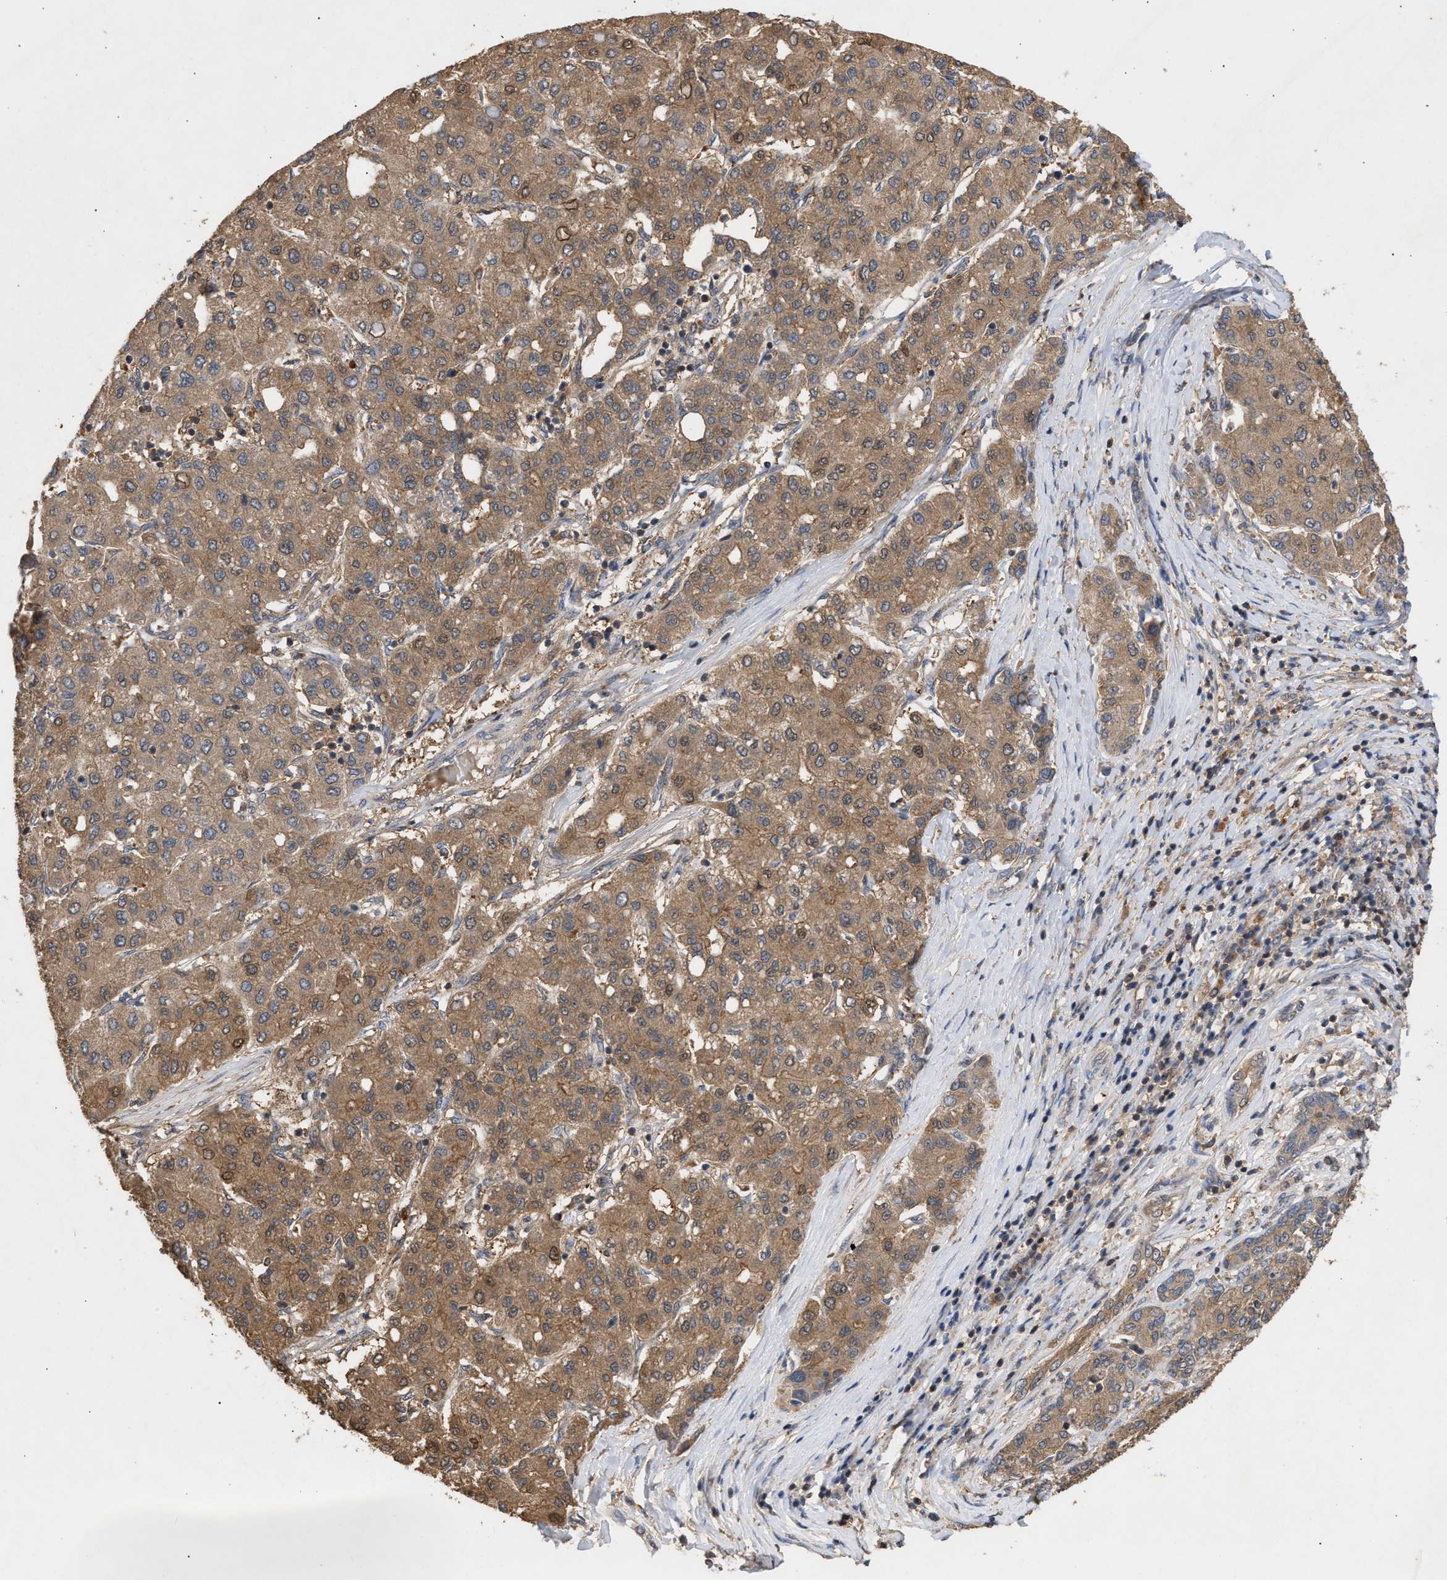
{"staining": {"intensity": "moderate", "quantity": ">75%", "location": "cytoplasmic/membranous"}, "tissue": "liver cancer", "cell_type": "Tumor cells", "image_type": "cancer", "snomed": [{"axis": "morphology", "description": "Carcinoma, Hepatocellular, NOS"}, {"axis": "topography", "description": "Liver"}], "caption": "Immunohistochemical staining of human hepatocellular carcinoma (liver) exhibits moderate cytoplasmic/membranous protein expression in approximately >75% of tumor cells.", "gene": "FITM1", "patient": {"sex": "male", "age": 65}}